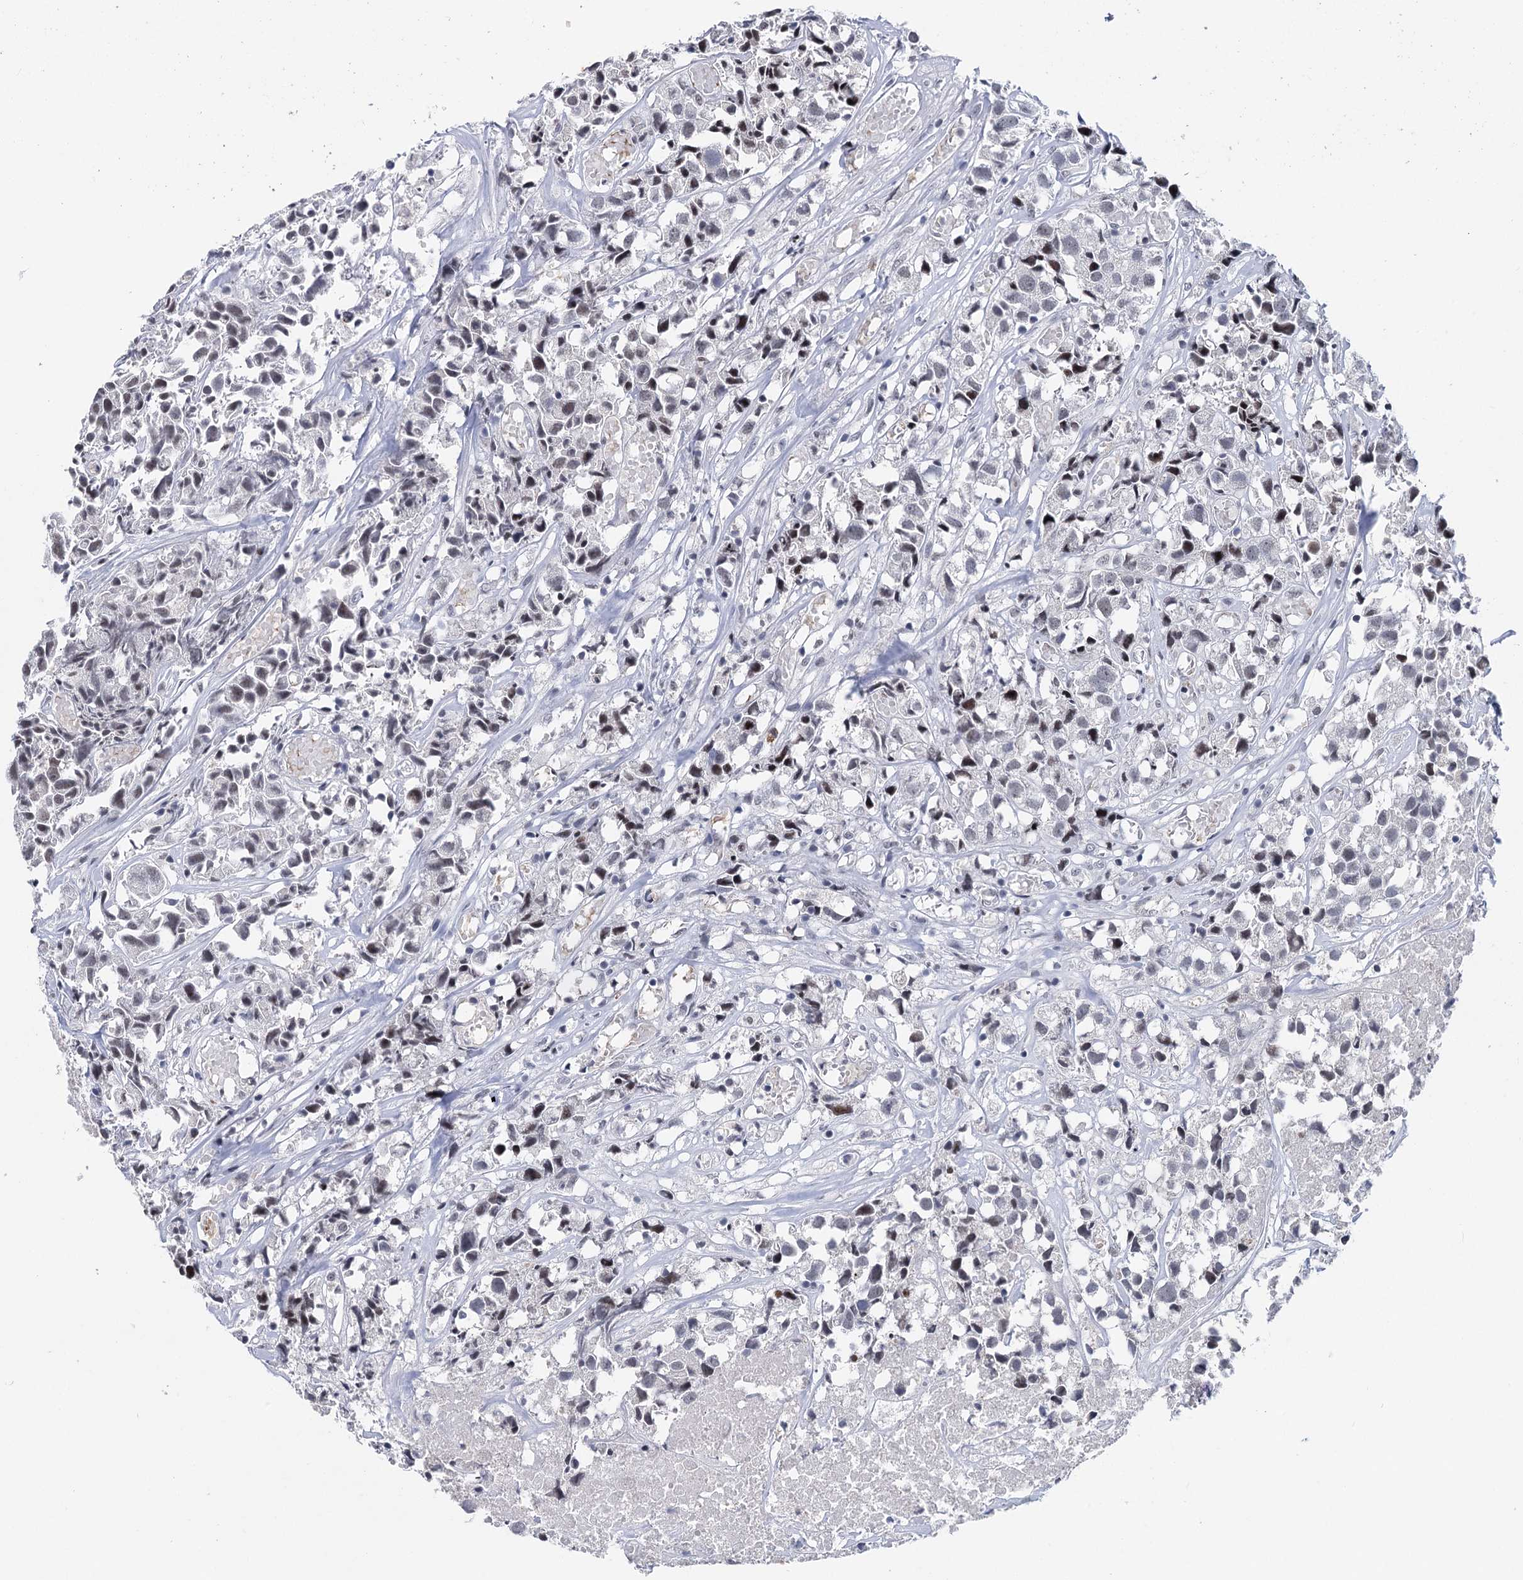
{"staining": {"intensity": "negative", "quantity": "none", "location": "none"}, "tissue": "urothelial cancer", "cell_type": "Tumor cells", "image_type": "cancer", "snomed": [{"axis": "morphology", "description": "Urothelial carcinoma, High grade"}, {"axis": "topography", "description": "Urinary bladder"}], "caption": "A high-resolution photomicrograph shows IHC staining of high-grade urothelial carcinoma, which reveals no significant positivity in tumor cells.", "gene": "ZCCHC10", "patient": {"sex": "female", "age": 75}}